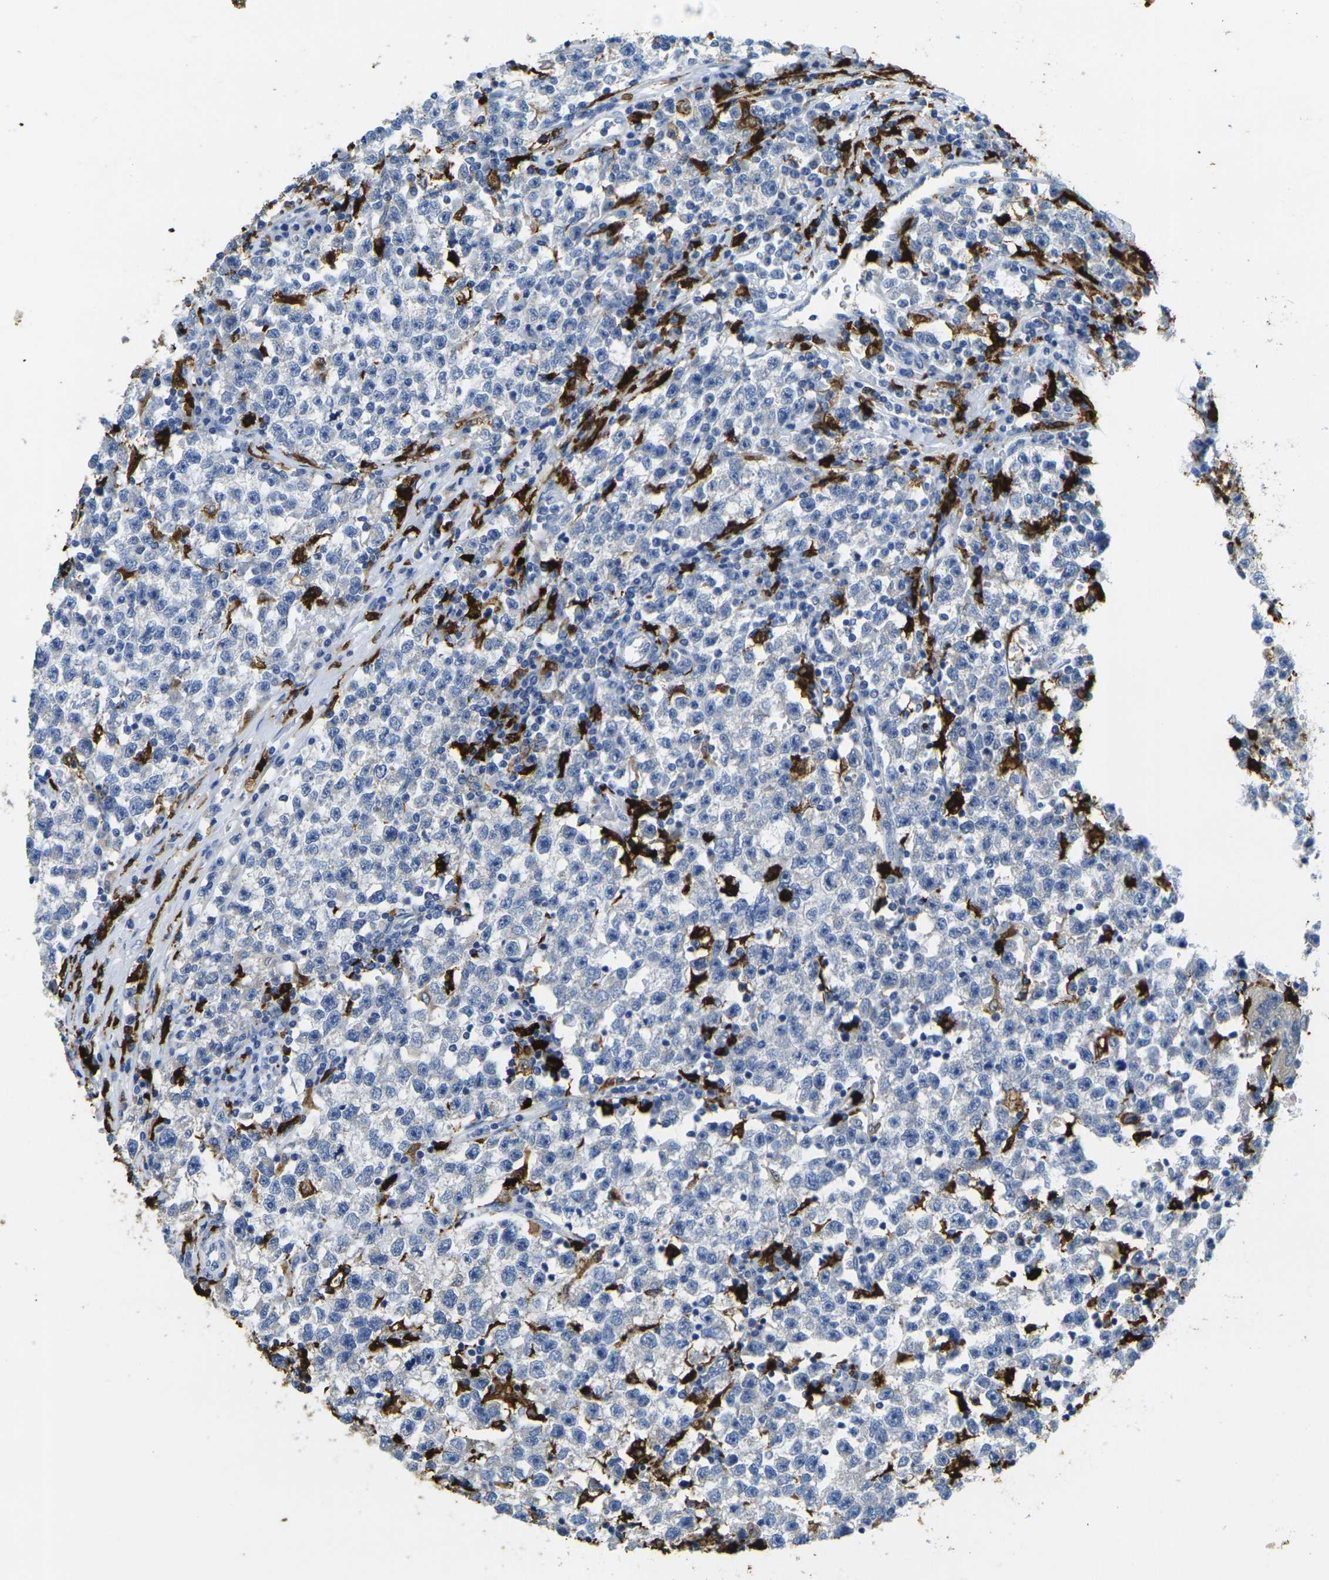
{"staining": {"intensity": "negative", "quantity": "none", "location": "none"}, "tissue": "testis cancer", "cell_type": "Tumor cells", "image_type": "cancer", "snomed": [{"axis": "morphology", "description": "Seminoma, NOS"}, {"axis": "topography", "description": "Testis"}], "caption": "A photomicrograph of human testis cancer is negative for staining in tumor cells.", "gene": "S100A9", "patient": {"sex": "male", "age": 22}}